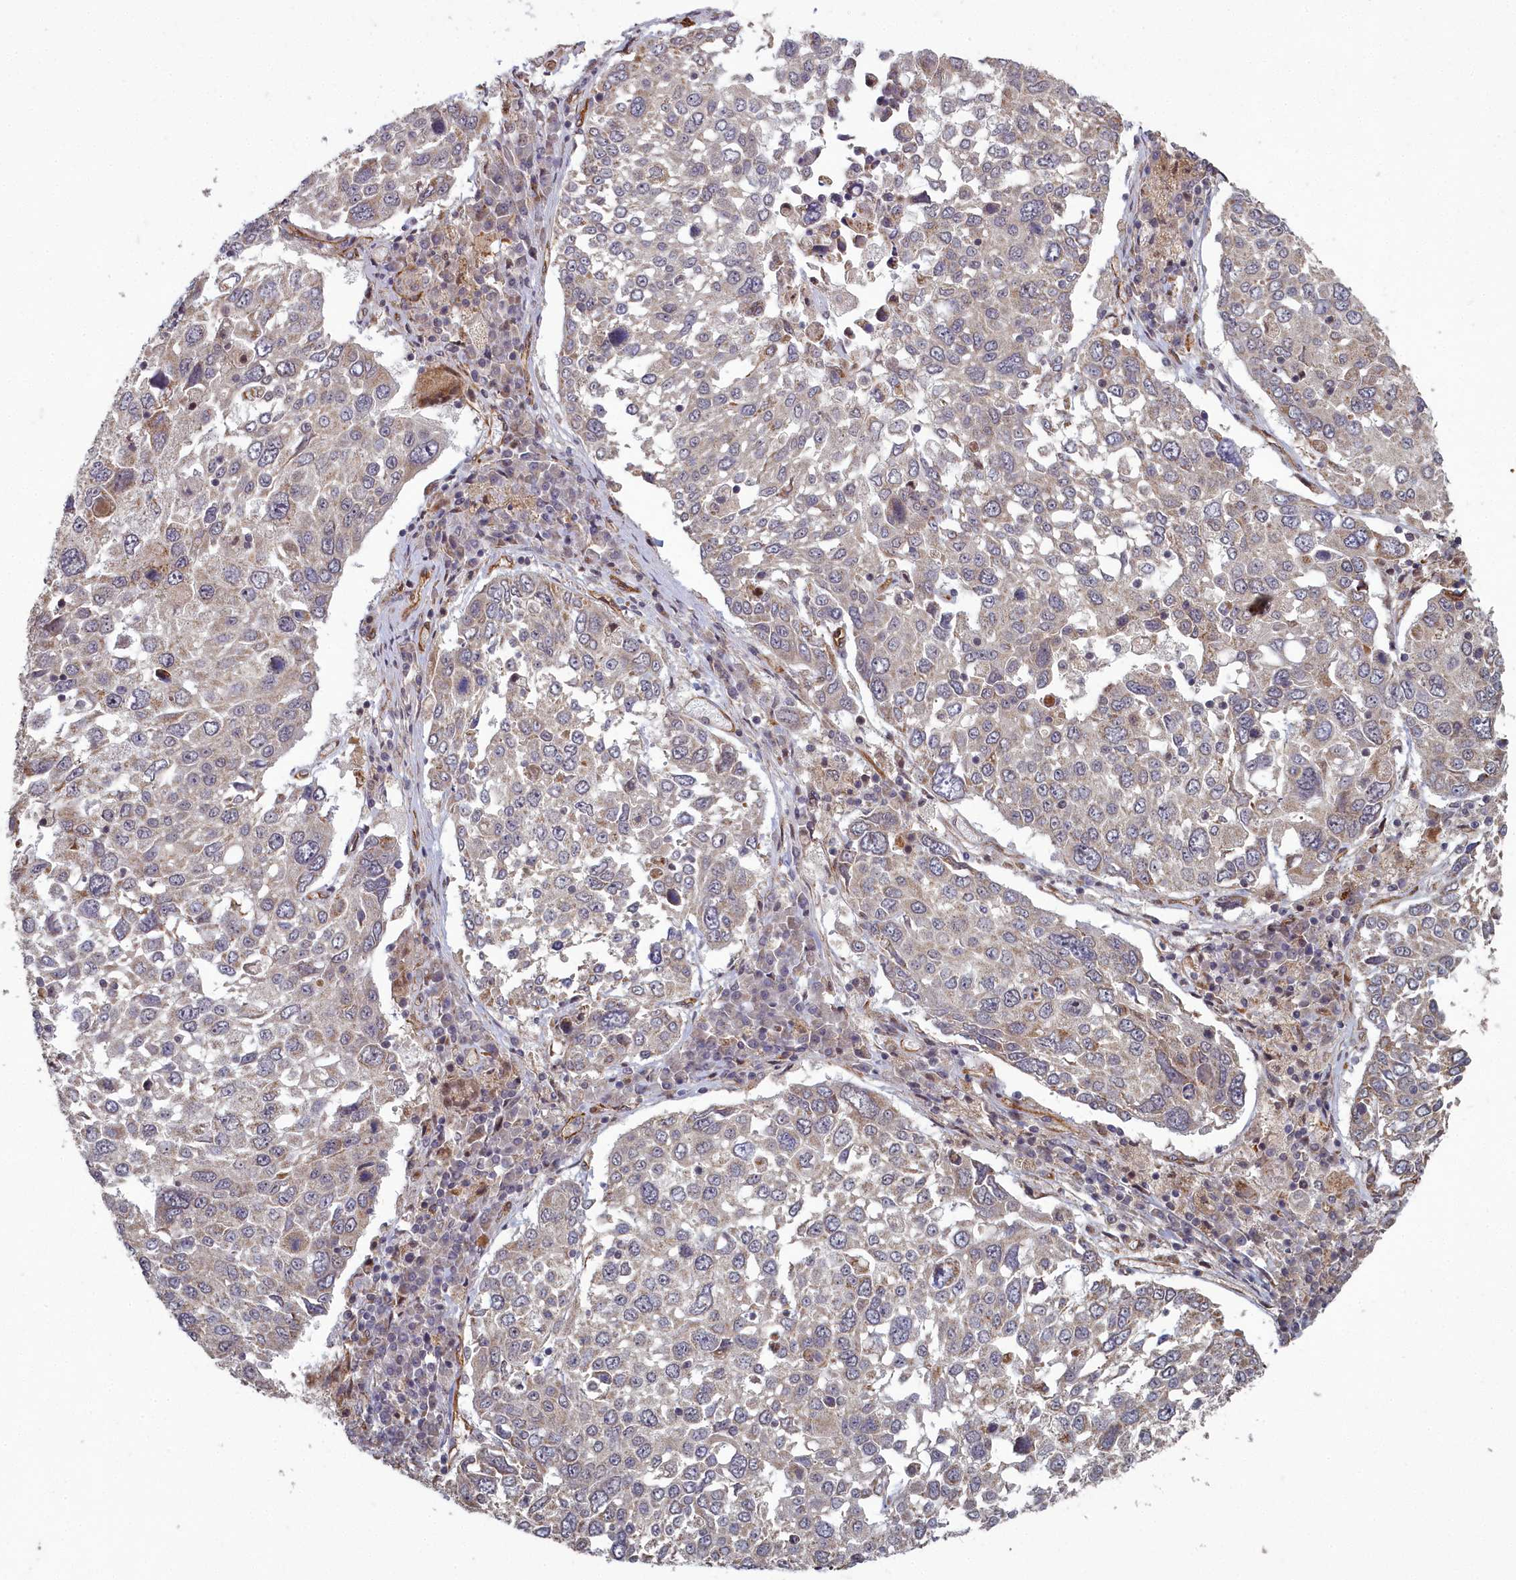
{"staining": {"intensity": "weak", "quantity": "25%-75%", "location": "cytoplasmic/membranous"}, "tissue": "lung cancer", "cell_type": "Tumor cells", "image_type": "cancer", "snomed": [{"axis": "morphology", "description": "Squamous cell carcinoma, NOS"}, {"axis": "topography", "description": "Lung"}], "caption": "Immunohistochemical staining of lung cancer displays low levels of weak cytoplasmic/membranous staining in about 25%-75% of tumor cells. Nuclei are stained in blue.", "gene": "TSPYL4", "patient": {"sex": "male", "age": 65}}